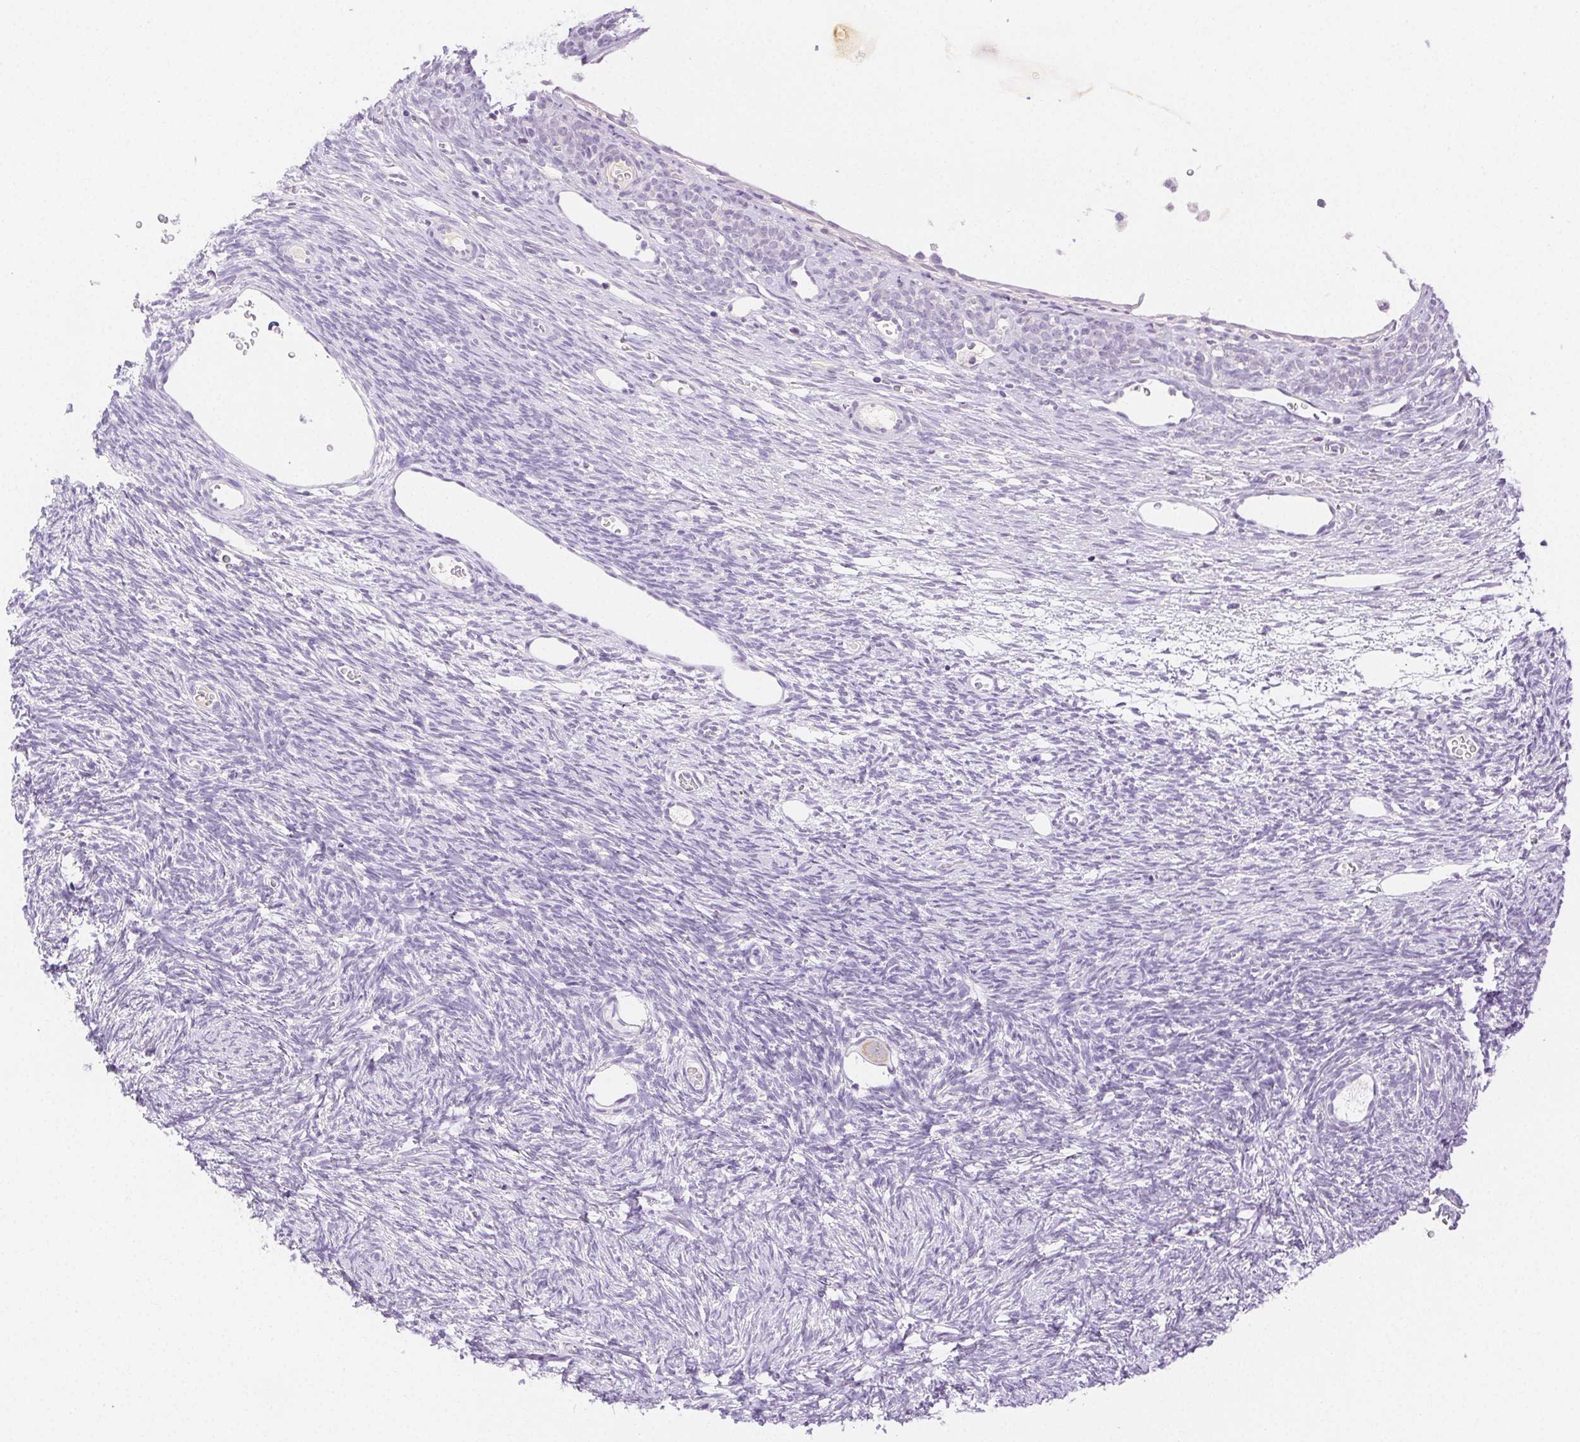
{"staining": {"intensity": "negative", "quantity": "none", "location": "none"}, "tissue": "ovary", "cell_type": "Follicle cells", "image_type": "normal", "snomed": [{"axis": "morphology", "description": "Normal tissue, NOS"}, {"axis": "topography", "description": "Ovary"}], "caption": "A micrograph of human ovary is negative for staining in follicle cells.", "gene": "SPACA4", "patient": {"sex": "female", "age": 34}}